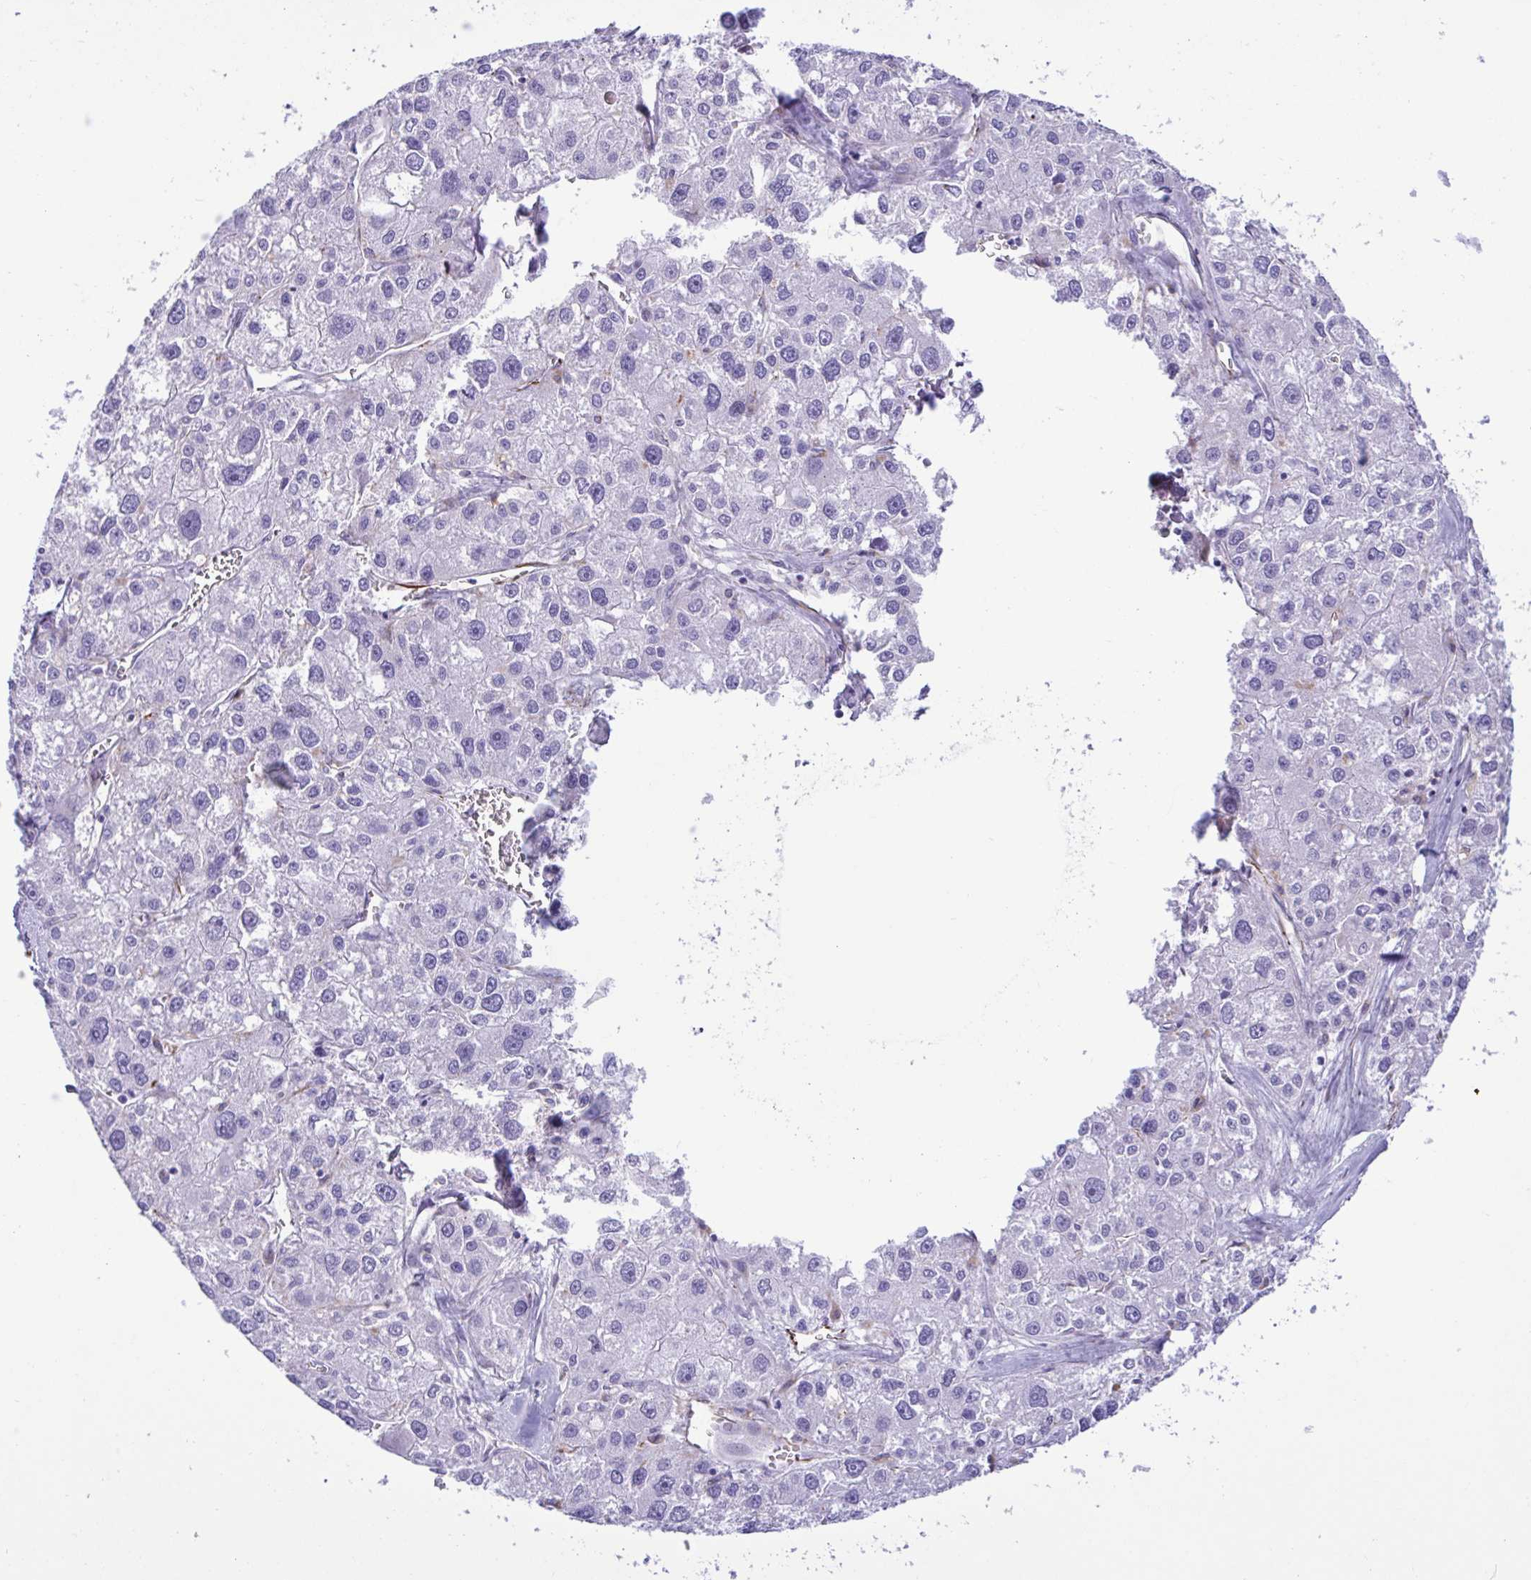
{"staining": {"intensity": "negative", "quantity": "none", "location": "none"}, "tissue": "liver cancer", "cell_type": "Tumor cells", "image_type": "cancer", "snomed": [{"axis": "morphology", "description": "Carcinoma, Hepatocellular, NOS"}, {"axis": "topography", "description": "Liver"}], "caption": "DAB immunohistochemical staining of liver hepatocellular carcinoma displays no significant staining in tumor cells. Brightfield microscopy of immunohistochemistry (IHC) stained with DAB (brown) and hematoxylin (blue), captured at high magnification.", "gene": "SMAD5", "patient": {"sex": "male", "age": 73}}